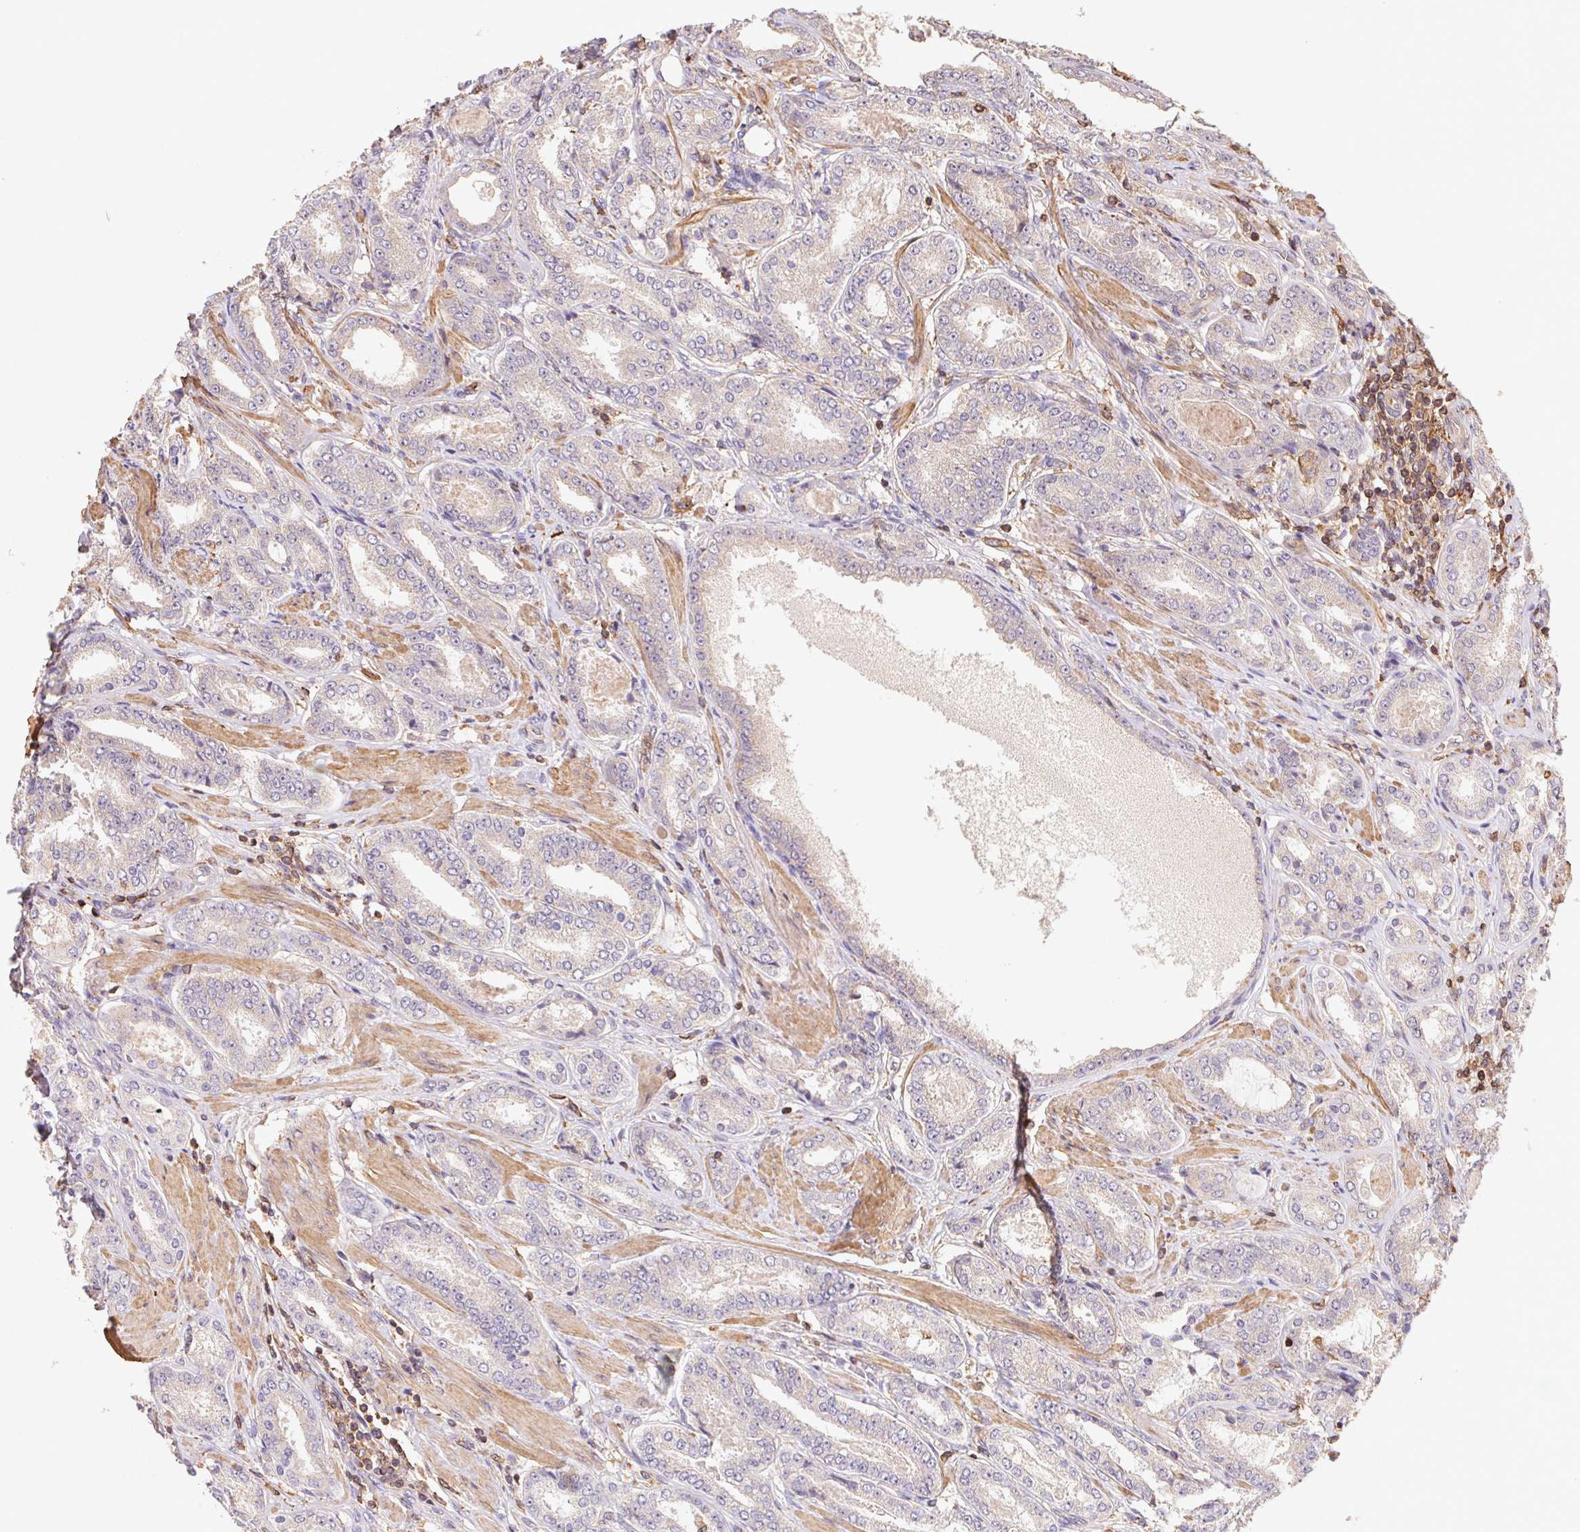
{"staining": {"intensity": "negative", "quantity": "none", "location": "none"}, "tissue": "prostate cancer", "cell_type": "Tumor cells", "image_type": "cancer", "snomed": [{"axis": "morphology", "description": "Adenocarcinoma, High grade"}, {"axis": "topography", "description": "Prostate"}], "caption": "Tumor cells are negative for protein expression in human high-grade adenocarcinoma (prostate).", "gene": "ATG10", "patient": {"sex": "male", "age": 63}}